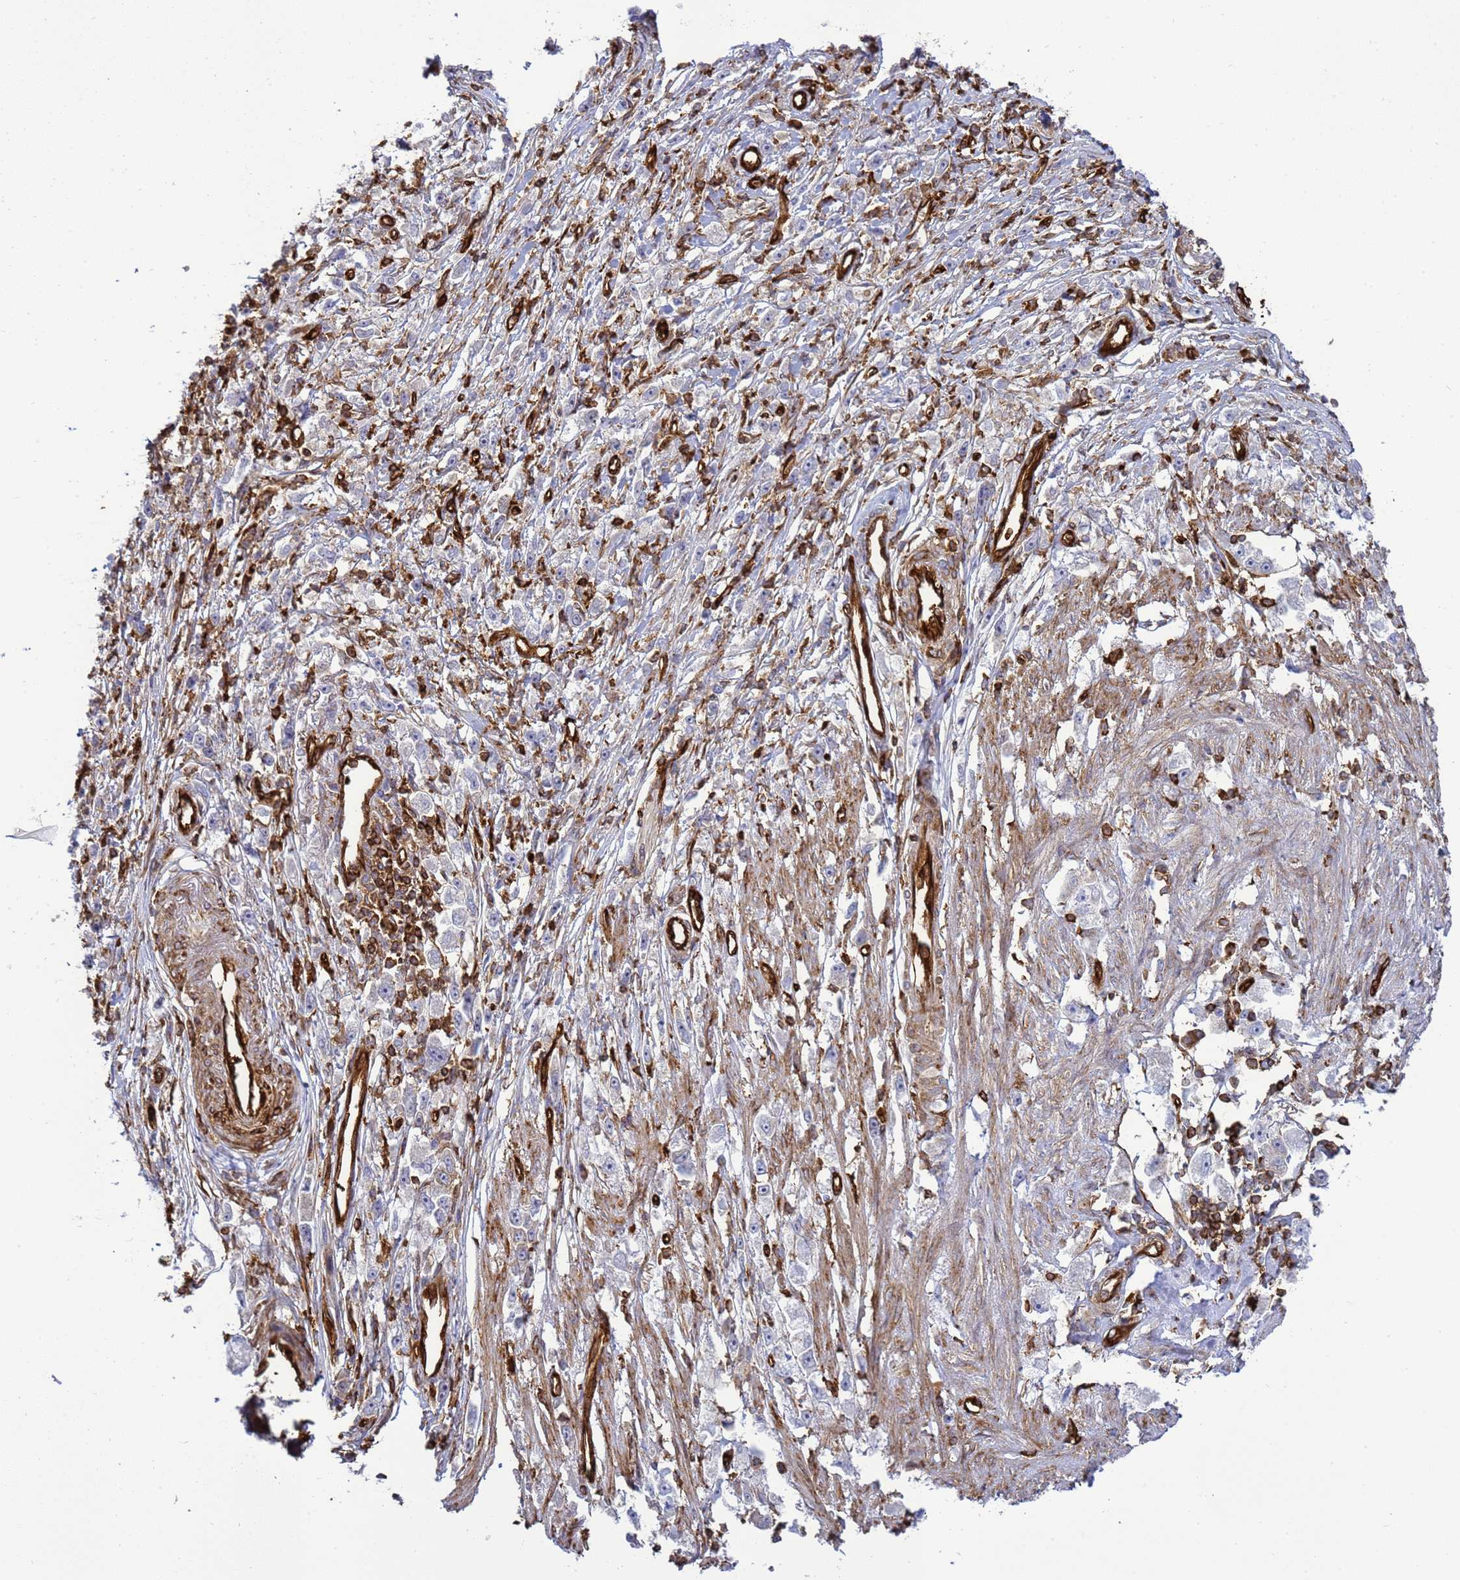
{"staining": {"intensity": "negative", "quantity": "none", "location": "none"}, "tissue": "stomach cancer", "cell_type": "Tumor cells", "image_type": "cancer", "snomed": [{"axis": "morphology", "description": "Adenocarcinoma, NOS"}, {"axis": "topography", "description": "Stomach"}], "caption": "Tumor cells are negative for brown protein staining in stomach adenocarcinoma.", "gene": "ZBTB8OS", "patient": {"sex": "female", "age": 59}}